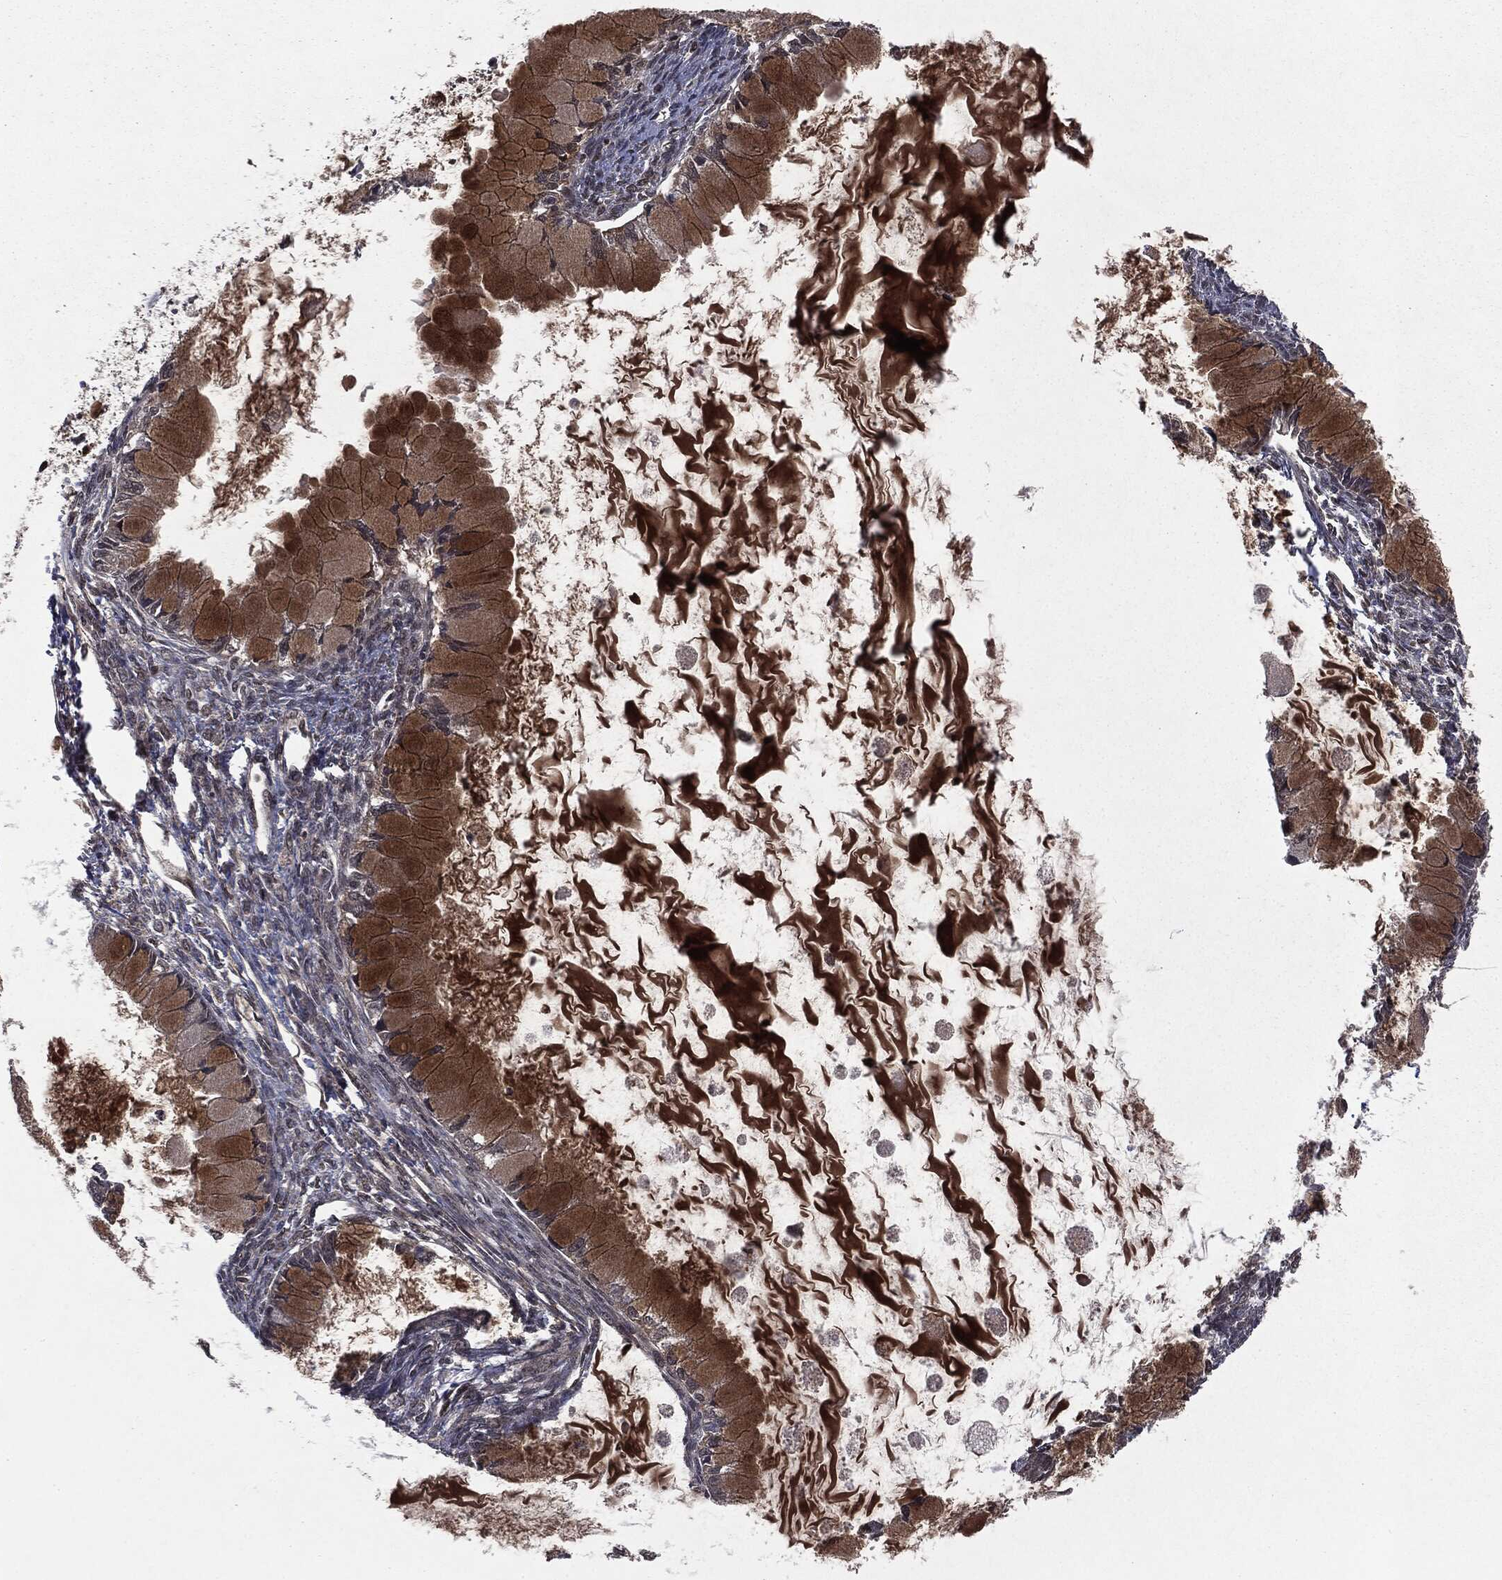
{"staining": {"intensity": "strong", "quantity": "25%-75%", "location": "cytoplasmic/membranous"}, "tissue": "ovarian cancer", "cell_type": "Tumor cells", "image_type": "cancer", "snomed": [{"axis": "morphology", "description": "Cystadenocarcinoma, mucinous, NOS"}, {"axis": "topography", "description": "Ovary"}], "caption": "Immunohistochemical staining of mucinous cystadenocarcinoma (ovarian) displays high levels of strong cytoplasmic/membranous expression in approximately 25%-75% of tumor cells.", "gene": "STAU2", "patient": {"sex": "female", "age": 34}}